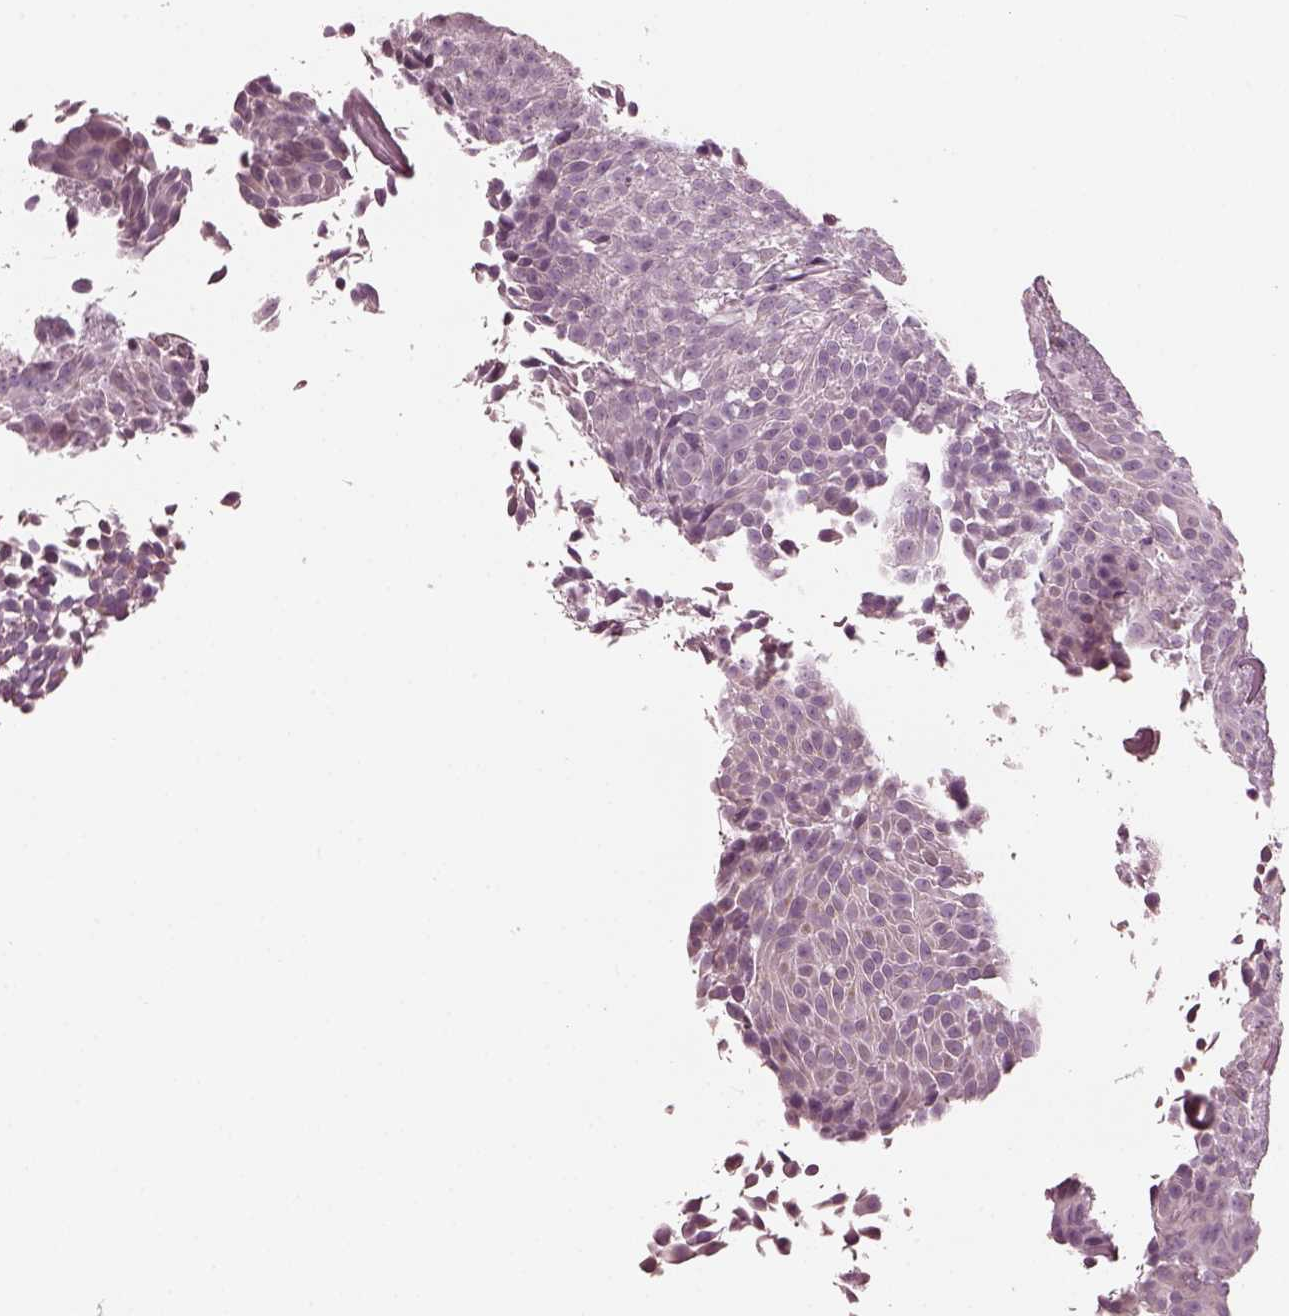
{"staining": {"intensity": "negative", "quantity": "none", "location": "none"}, "tissue": "urothelial cancer", "cell_type": "Tumor cells", "image_type": "cancer", "snomed": [{"axis": "morphology", "description": "Urothelial carcinoma, Low grade"}, {"axis": "topography", "description": "Urinary bladder"}], "caption": "DAB immunohistochemical staining of human low-grade urothelial carcinoma demonstrates no significant positivity in tumor cells. (DAB (3,3'-diaminobenzidine) immunohistochemistry with hematoxylin counter stain).", "gene": "GRM6", "patient": {"sex": "male", "age": 77}}